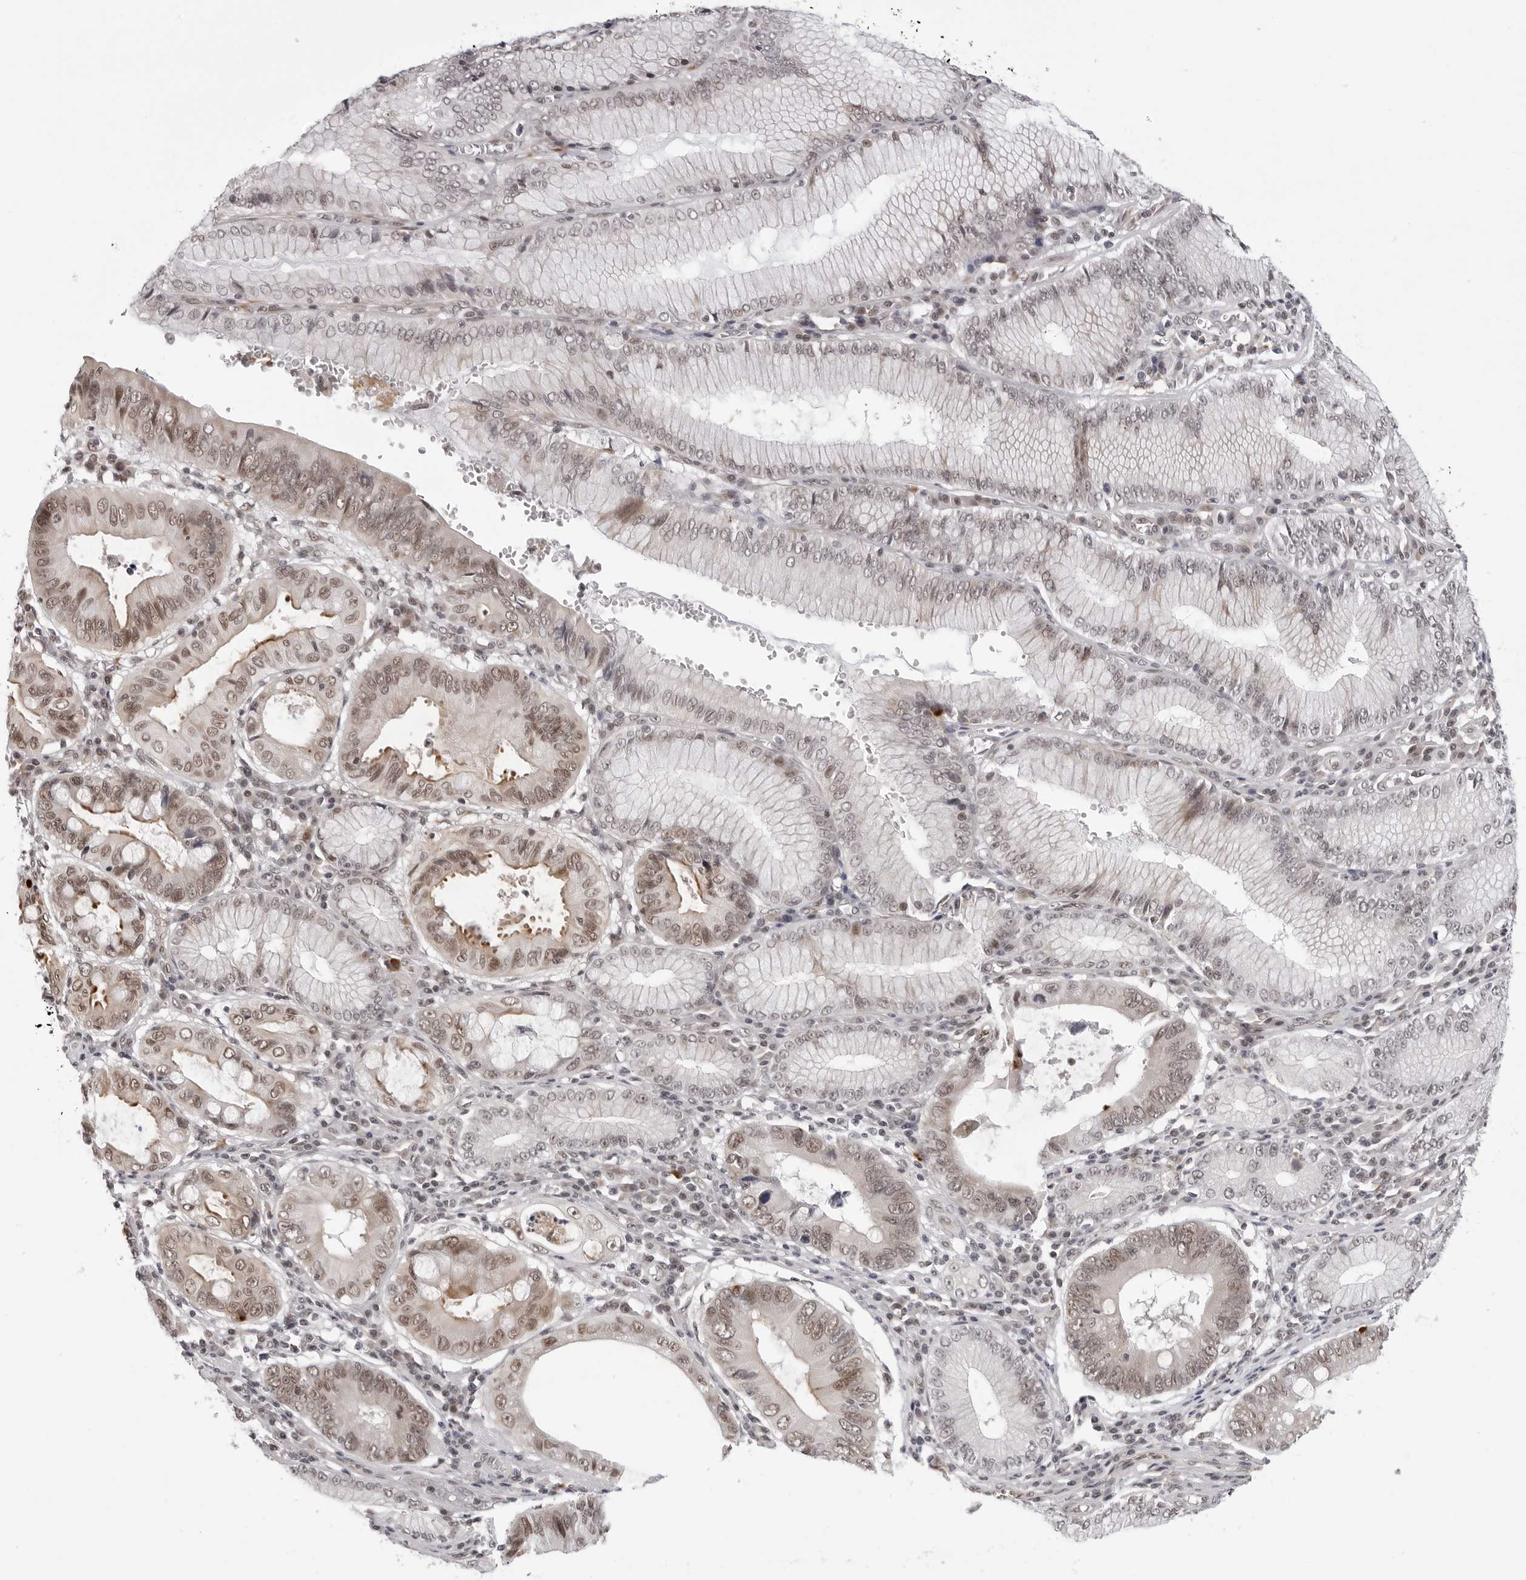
{"staining": {"intensity": "moderate", "quantity": "<25%", "location": "cytoplasmic/membranous,nuclear"}, "tissue": "stomach cancer", "cell_type": "Tumor cells", "image_type": "cancer", "snomed": [{"axis": "morphology", "description": "Adenocarcinoma, NOS"}, {"axis": "topography", "description": "Stomach"}], "caption": "A brown stain shows moderate cytoplasmic/membranous and nuclear staining of a protein in adenocarcinoma (stomach) tumor cells.", "gene": "PHF3", "patient": {"sex": "male", "age": 59}}